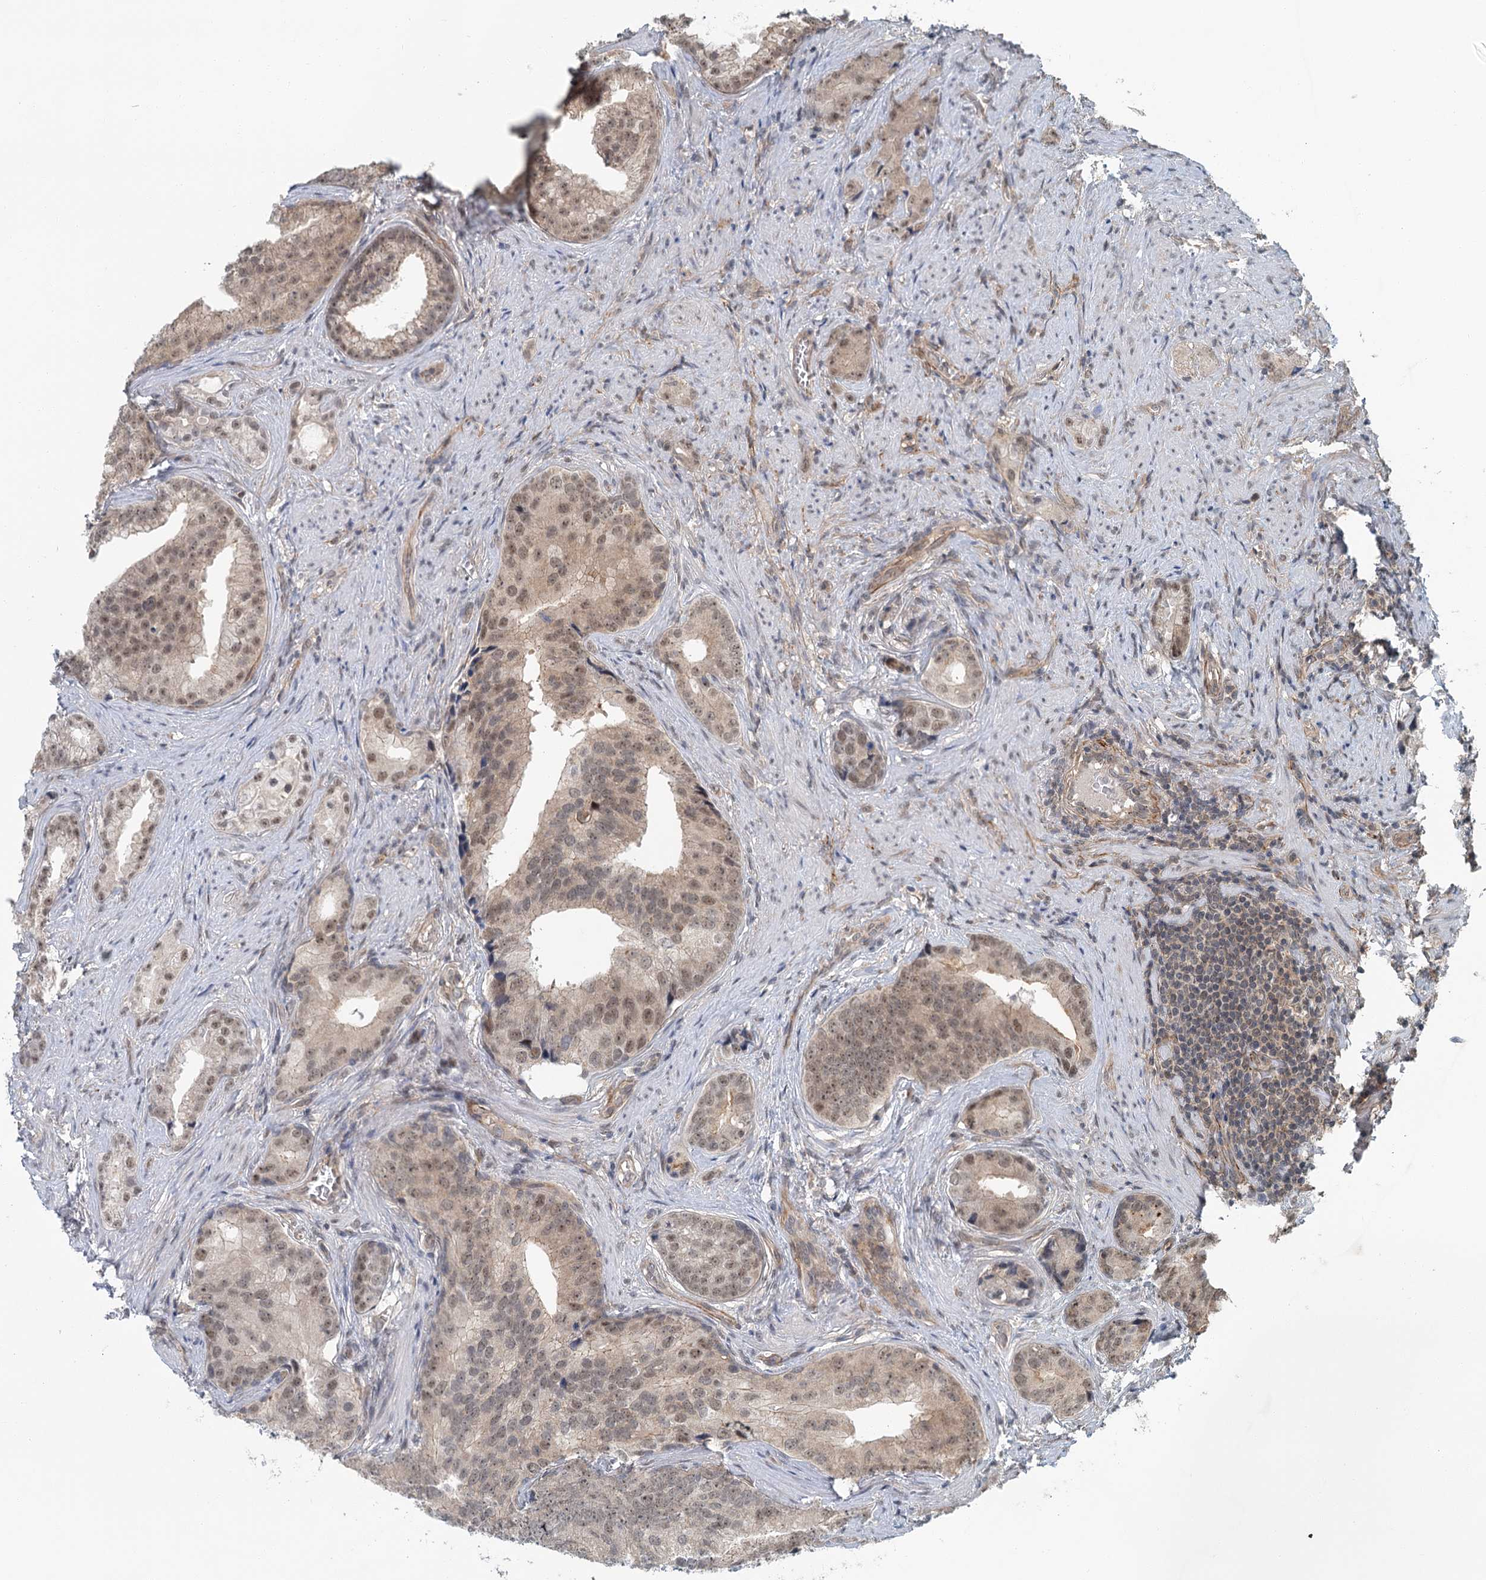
{"staining": {"intensity": "moderate", "quantity": ">75%", "location": "nuclear"}, "tissue": "prostate cancer", "cell_type": "Tumor cells", "image_type": "cancer", "snomed": [{"axis": "morphology", "description": "Adenocarcinoma, Low grade"}, {"axis": "topography", "description": "Prostate"}], "caption": "Protein staining by IHC exhibits moderate nuclear expression in approximately >75% of tumor cells in prostate cancer.", "gene": "TAS2R42", "patient": {"sex": "male", "age": 71}}